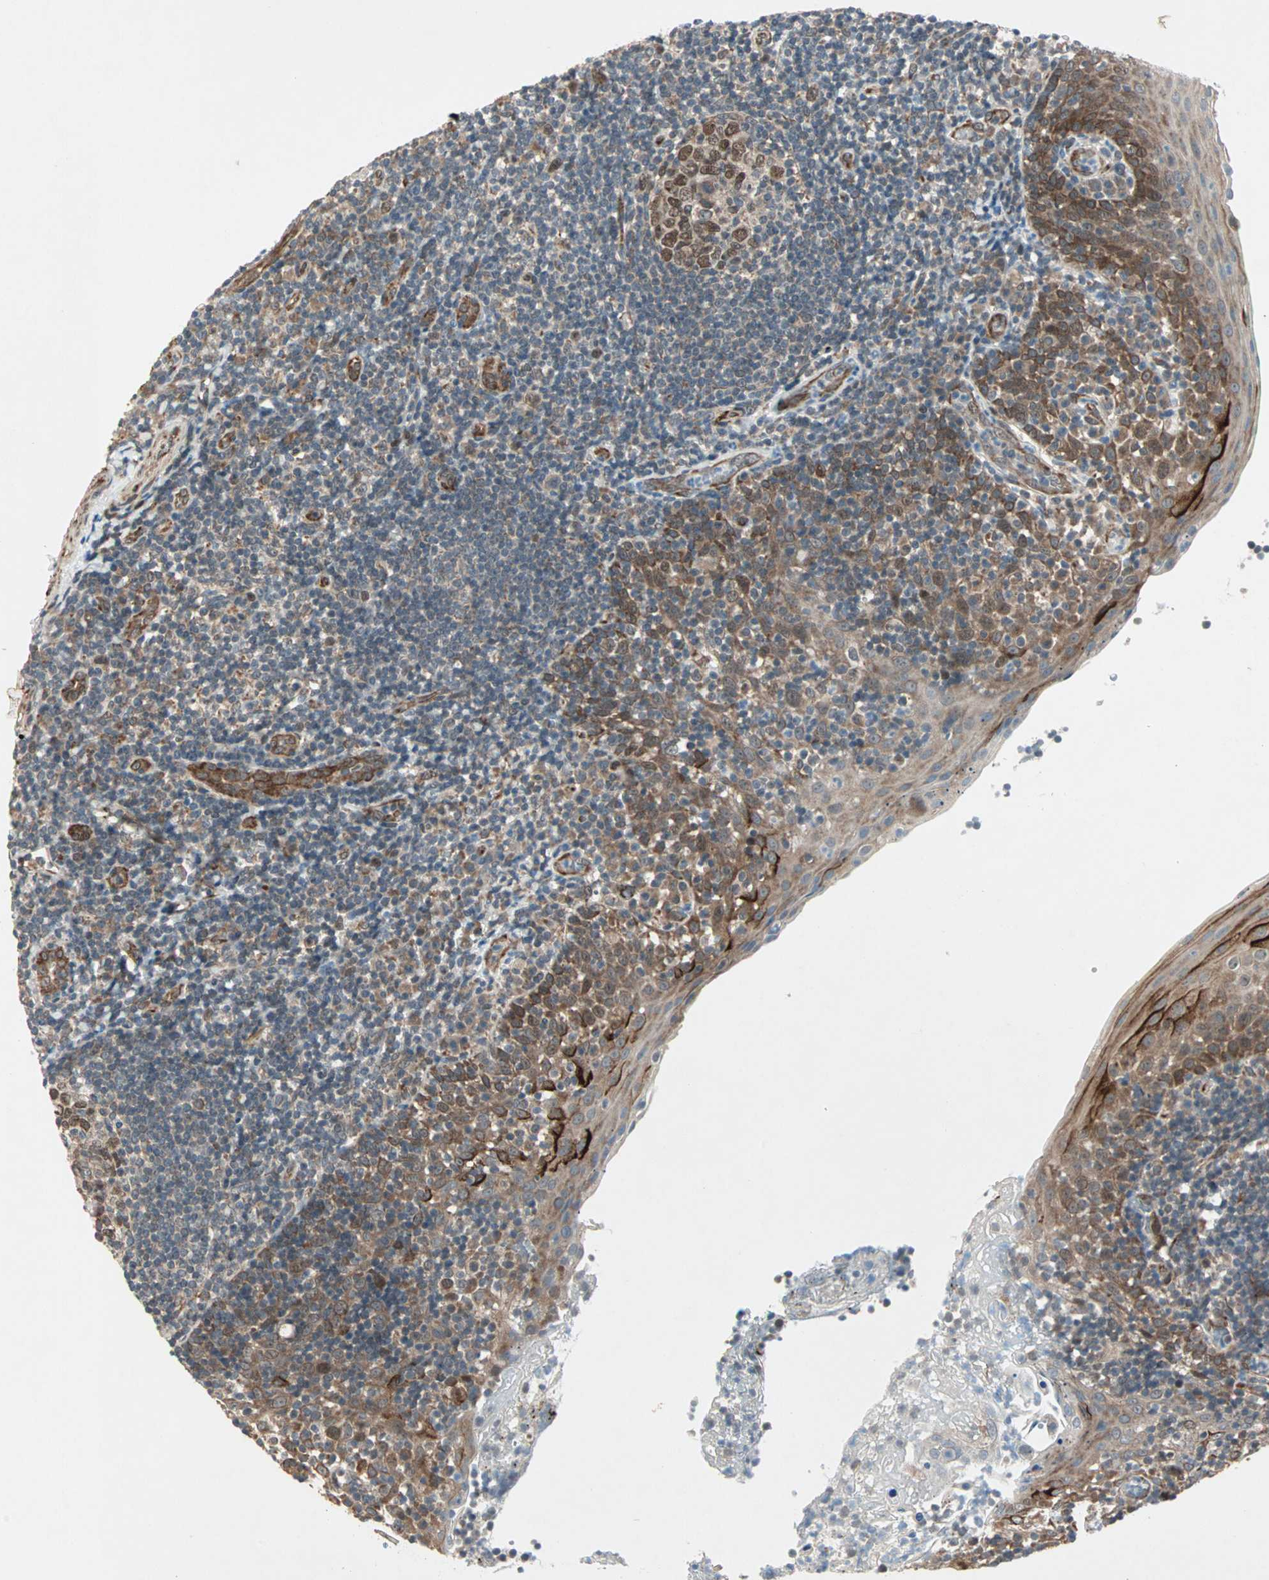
{"staining": {"intensity": "moderate", "quantity": ">75%", "location": "cytoplasmic/membranous,nuclear"}, "tissue": "tonsil", "cell_type": "Germinal center cells", "image_type": "normal", "snomed": [{"axis": "morphology", "description": "Normal tissue, NOS"}, {"axis": "topography", "description": "Tonsil"}], "caption": "A histopathology image showing moderate cytoplasmic/membranous,nuclear positivity in about >75% of germinal center cells in unremarkable tonsil, as visualized by brown immunohistochemical staining.", "gene": "ZNF37A", "patient": {"sex": "female", "age": 40}}